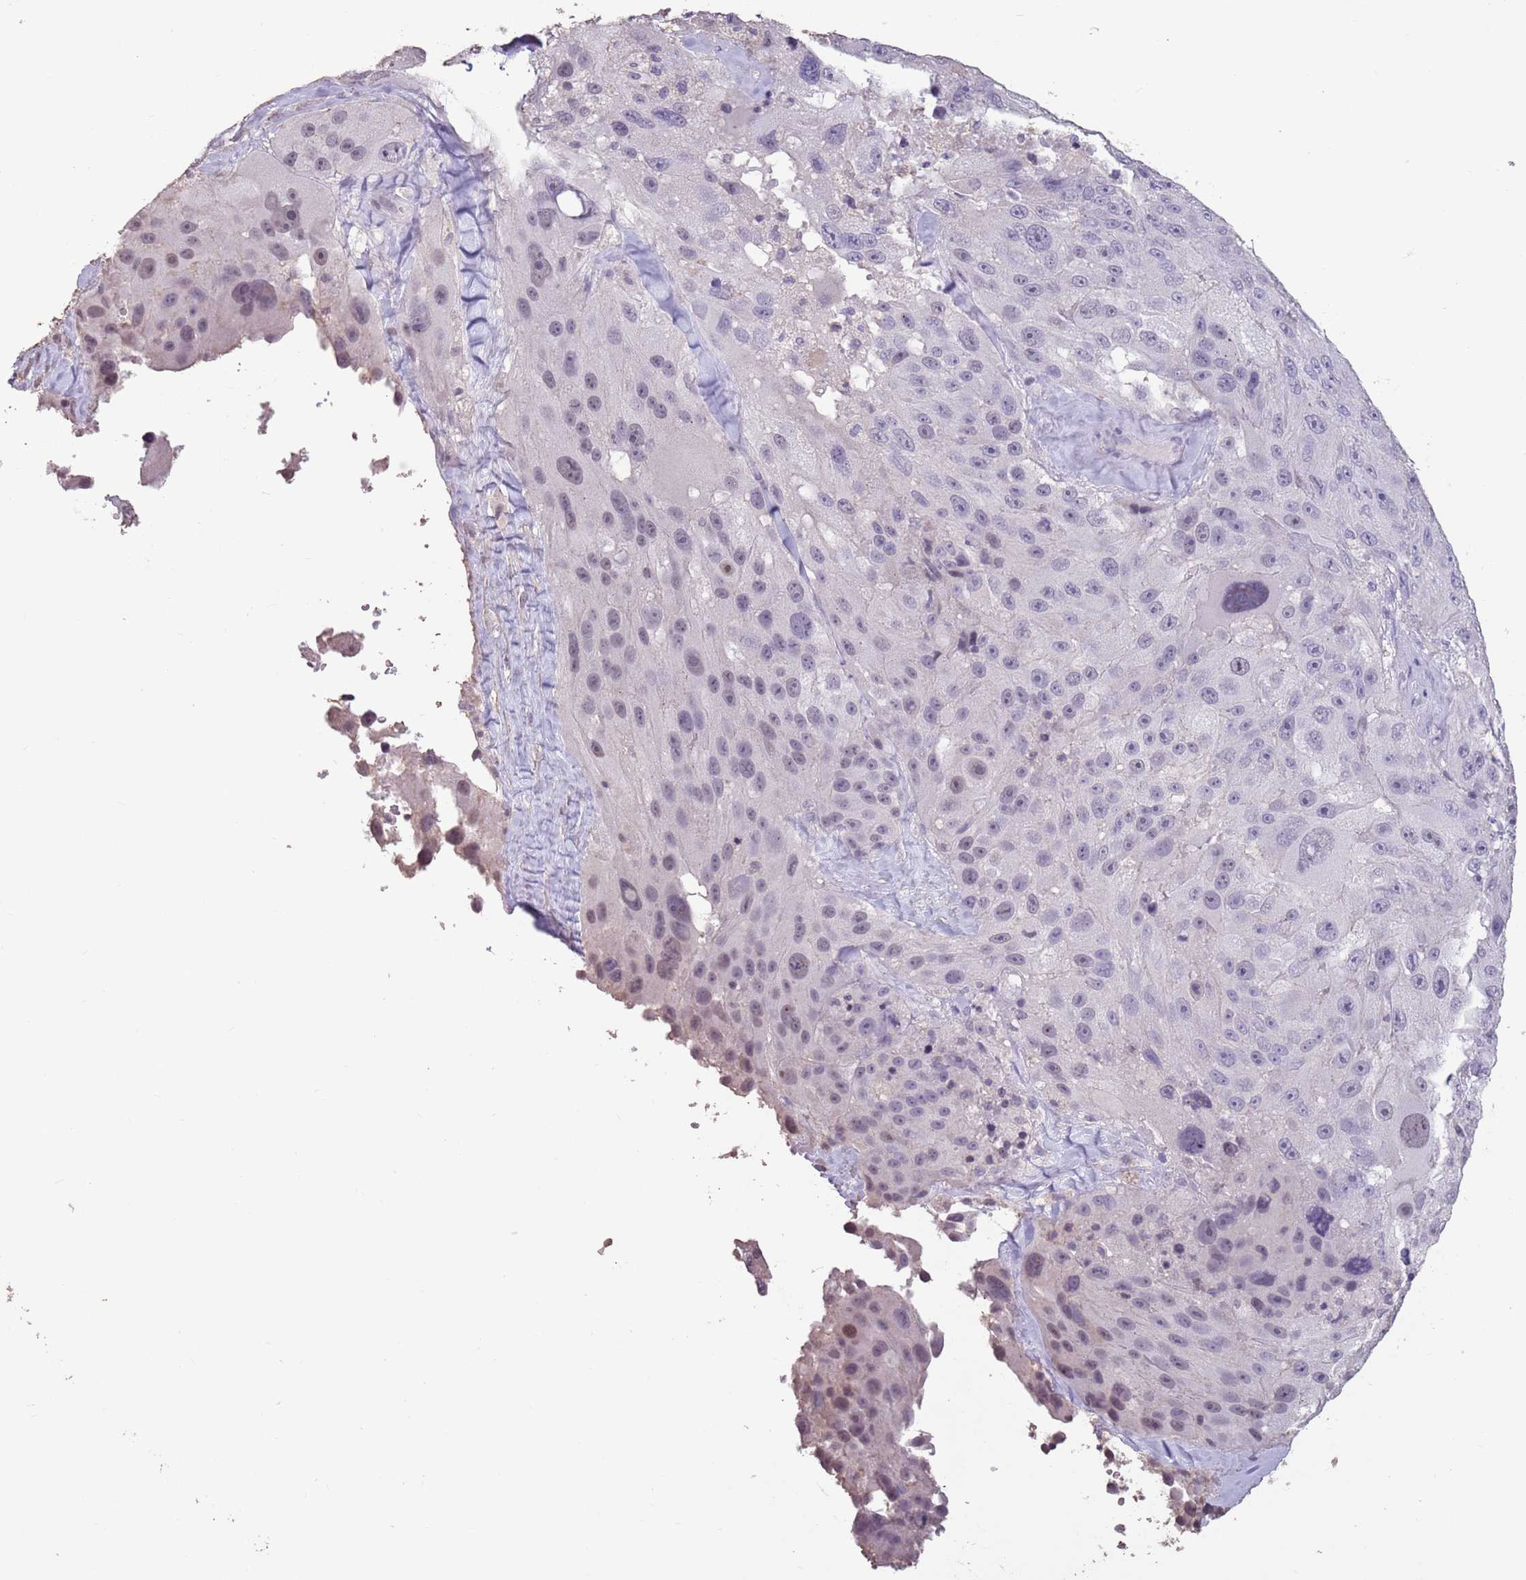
{"staining": {"intensity": "weak", "quantity": "<25%", "location": "nuclear"}, "tissue": "melanoma", "cell_type": "Tumor cells", "image_type": "cancer", "snomed": [{"axis": "morphology", "description": "Malignant melanoma, Metastatic site"}, {"axis": "topography", "description": "Lymph node"}], "caption": "High magnification brightfield microscopy of malignant melanoma (metastatic site) stained with DAB (3,3'-diaminobenzidine) (brown) and counterstained with hematoxylin (blue): tumor cells show no significant staining.", "gene": "SUN5", "patient": {"sex": "male", "age": 62}}